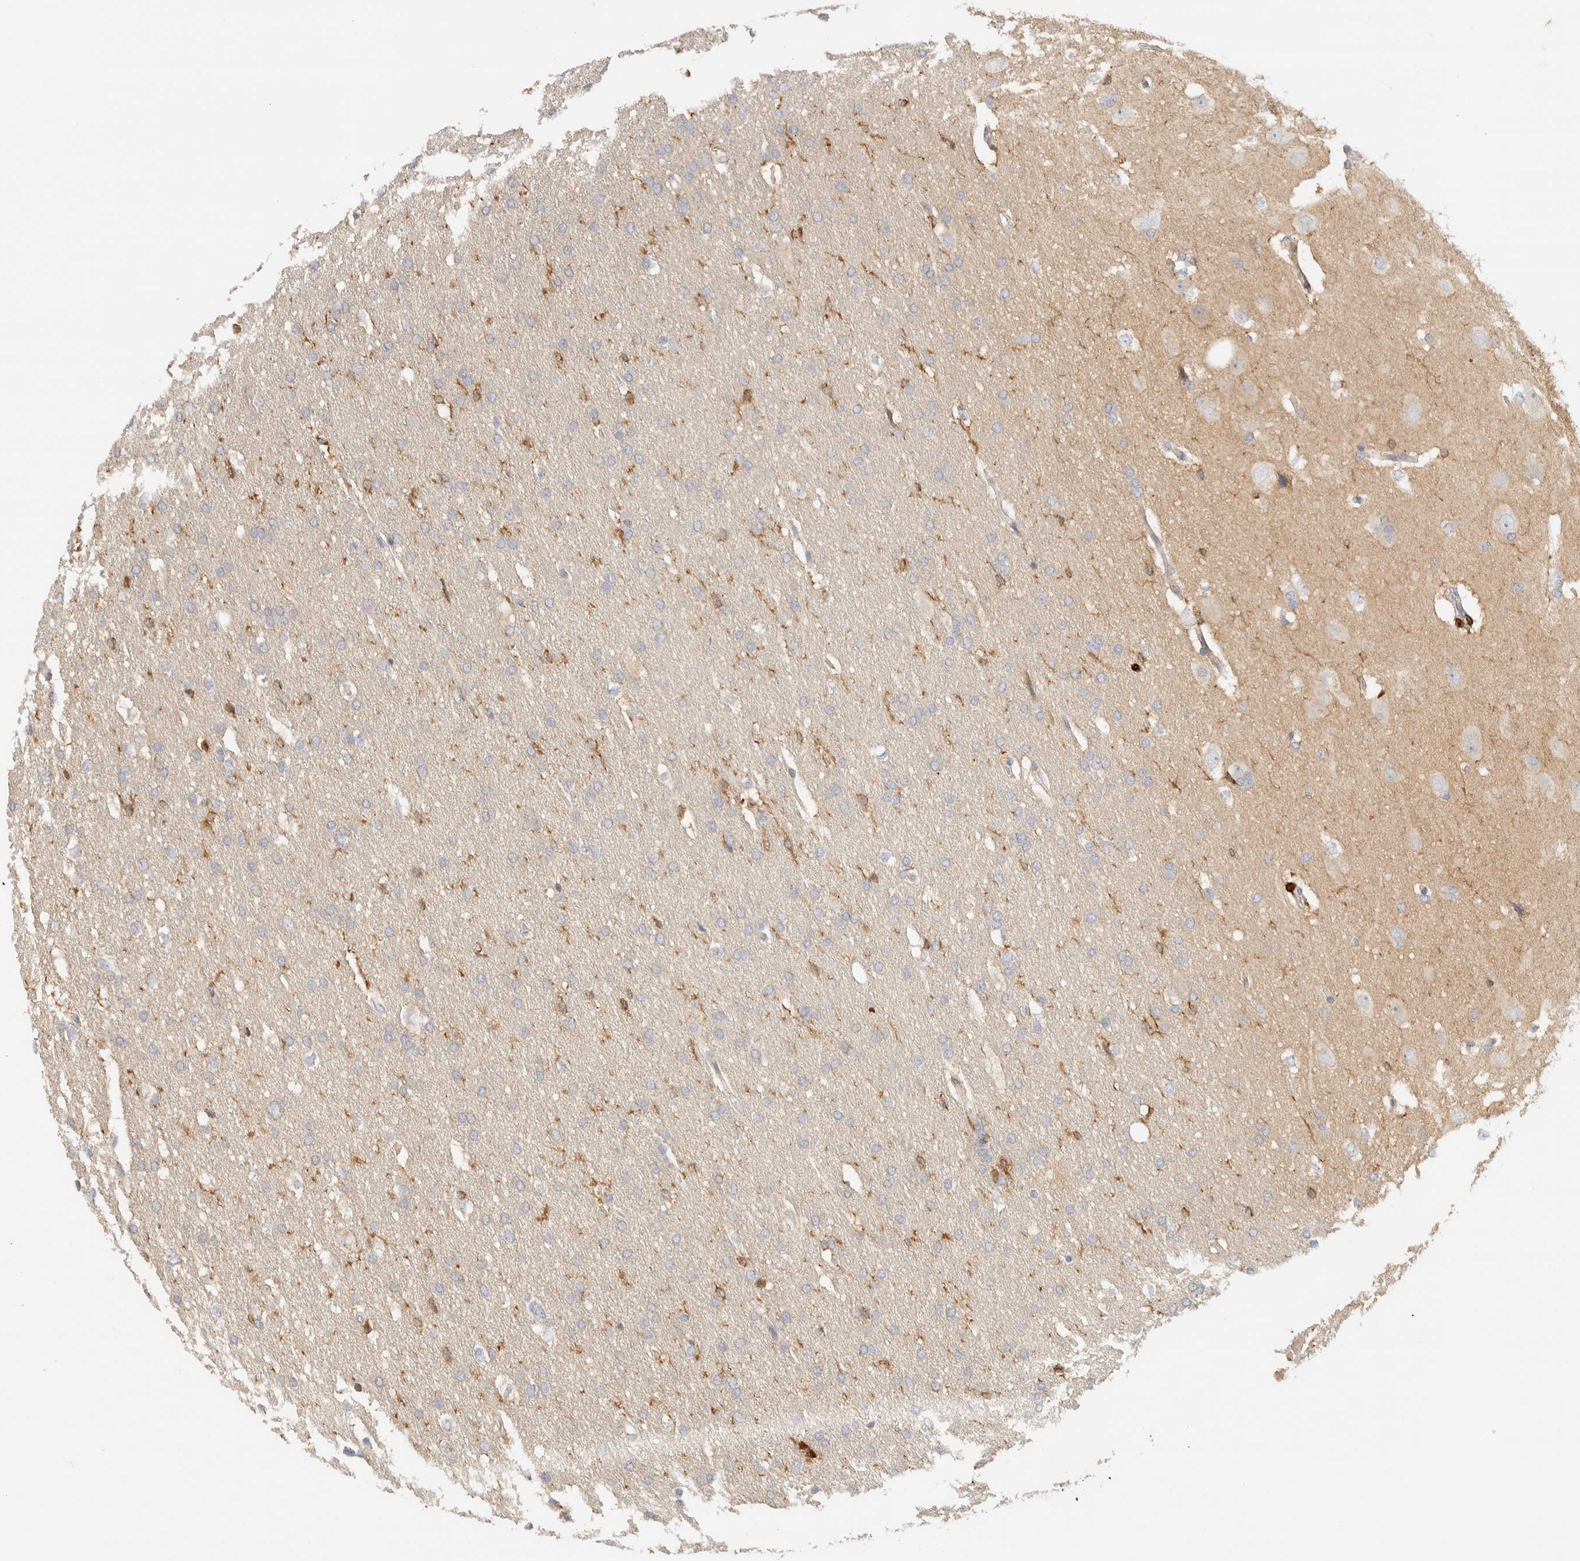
{"staining": {"intensity": "negative", "quantity": "none", "location": "none"}, "tissue": "glioma", "cell_type": "Tumor cells", "image_type": "cancer", "snomed": [{"axis": "morphology", "description": "Glioma, malignant, Low grade"}, {"axis": "topography", "description": "Brain"}], "caption": "DAB (3,3'-diaminobenzidine) immunohistochemical staining of human malignant glioma (low-grade) displays no significant expression in tumor cells. Brightfield microscopy of IHC stained with DAB (3,3'-diaminobenzidine) (brown) and hematoxylin (blue), captured at high magnification.", "gene": "RUNDC1", "patient": {"sex": "female", "age": 37}}